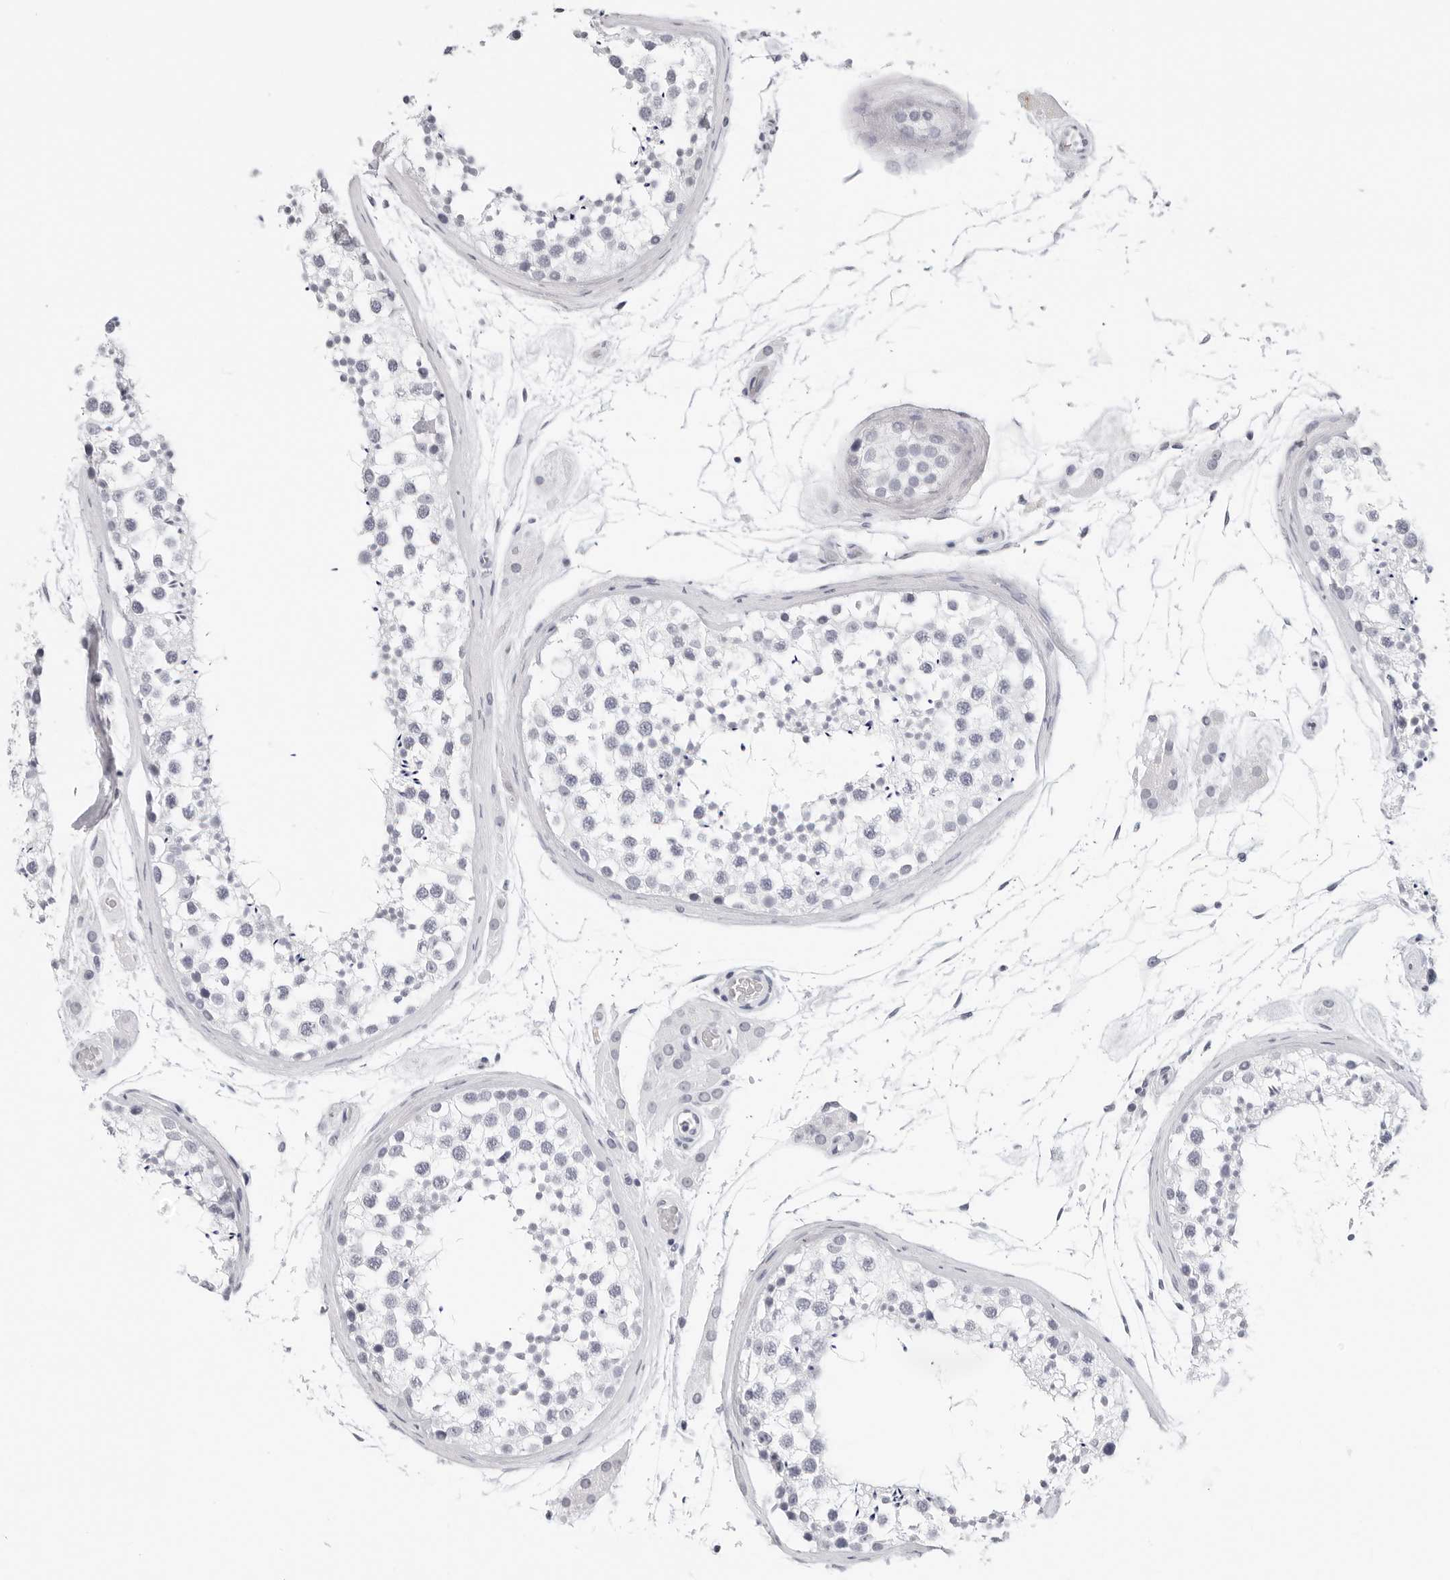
{"staining": {"intensity": "negative", "quantity": "none", "location": "none"}, "tissue": "testis", "cell_type": "Cells in seminiferous ducts", "image_type": "normal", "snomed": [{"axis": "morphology", "description": "Normal tissue, NOS"}, {"axis": "topography", "description": "Testis"}], "caption": "Testis was stained to show a protein in brown. There is no significant staining in cells in seminiferous ducts.", "gene": "AGMAT", "patient": {"sex": "male", "age": 46}}